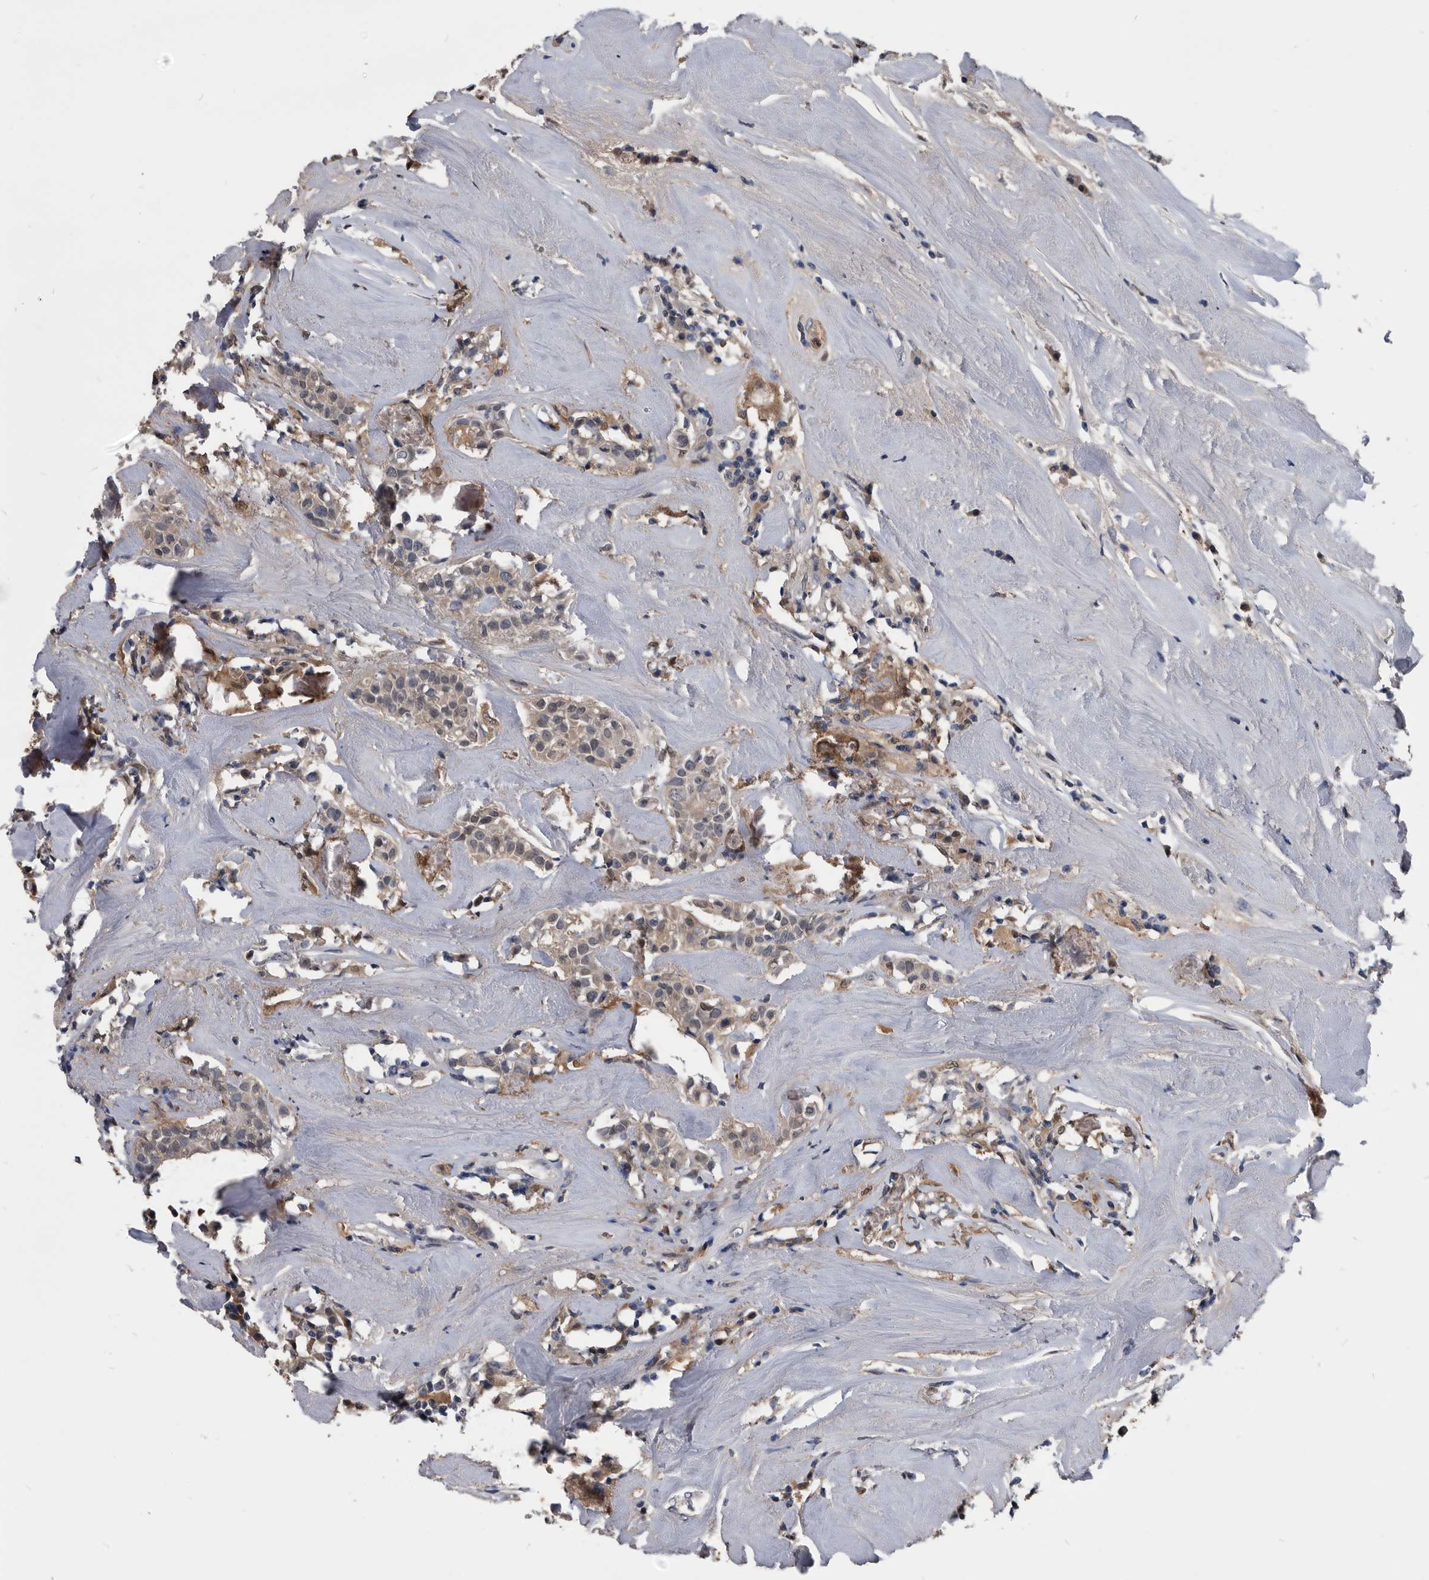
{"staining": {"intensity": "weak", "quantity": "<25%", "location": "cytoplasmic/membranous"}, "tissue": "head and neck cancer", "cell_type": "Tumor cells", "image_type": "cancer", "snomed": [{"axis": "morphology", "description": "Adenocarcinoma, NOS"}, {"axis": "topography", "description": "Salivary gland"}, {"axis": "topography", "description": "Head-Neck"}], "caption": "IHC photomicrograph of neoplastic tissue: human adenocarcinoma (head and neck) stained with DAB (3,3'-diaminobenzidine) reveals no significant protein positivity in tumor cells.", "gene": "PDXK", "patient": {"sex": "female", "age": 65}}